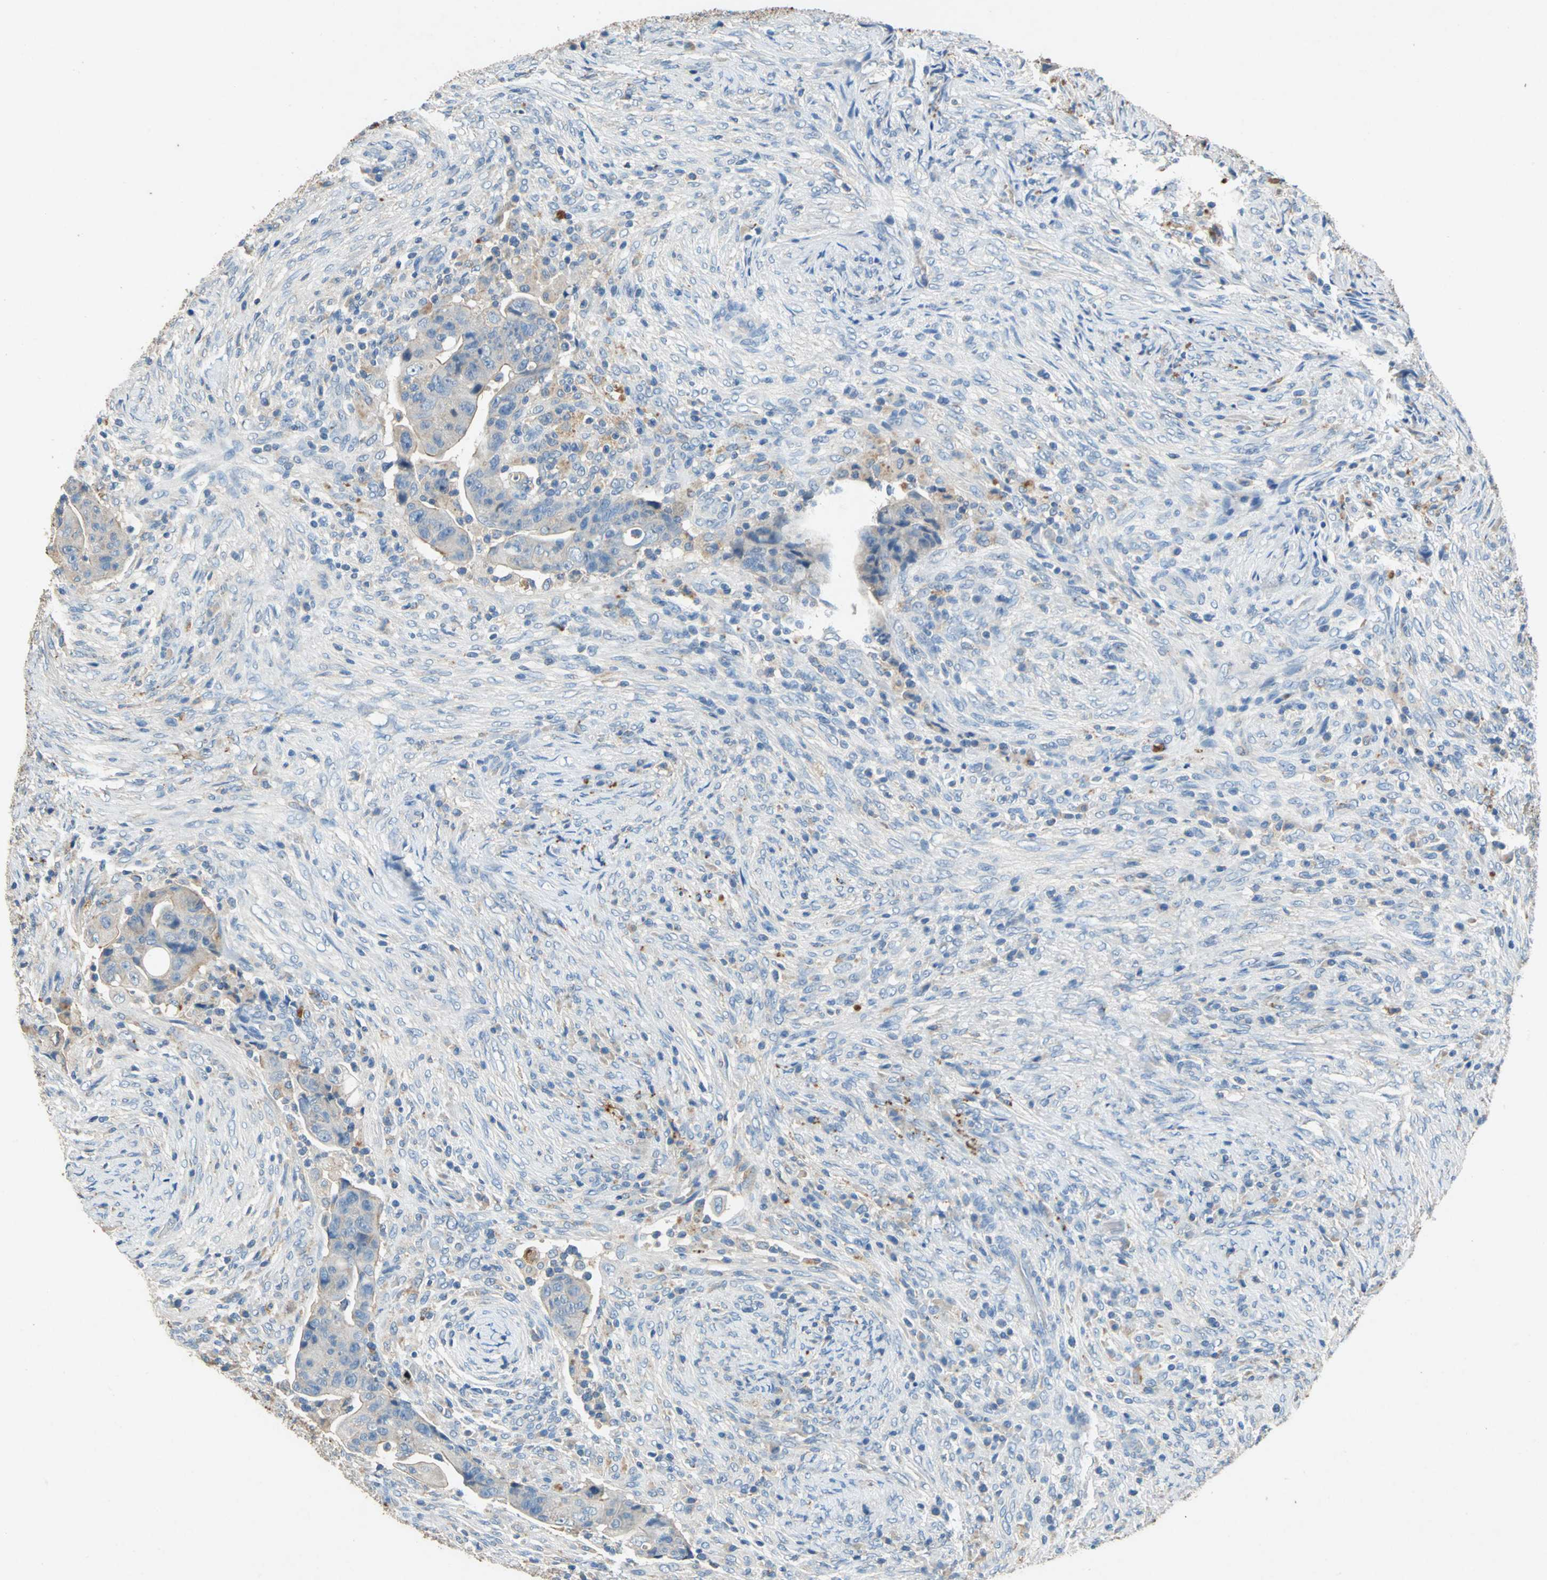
{"staining": {"intensity": "weak", "quantity": ">75%", "location": "cytoplasmic/membranous"}, "tissue": "colorectal cancer", "cell_type": "Tumor cells", "image_type": "cancer", "snomed": [{"axis": "morphology", "description": "Adenocarcinoma, NOS"}, {"axis": "topography", "description": "Rectum"}], "caption": "Approximately >75% of tumor cells in human colorectal adenocarcinoma show weak cytoplasmic/membranous protein staining as visualized by brown immunohistochemical staining.", "gene": "ADAMTS5", "patient": {"sex": "female", "age": 71}}